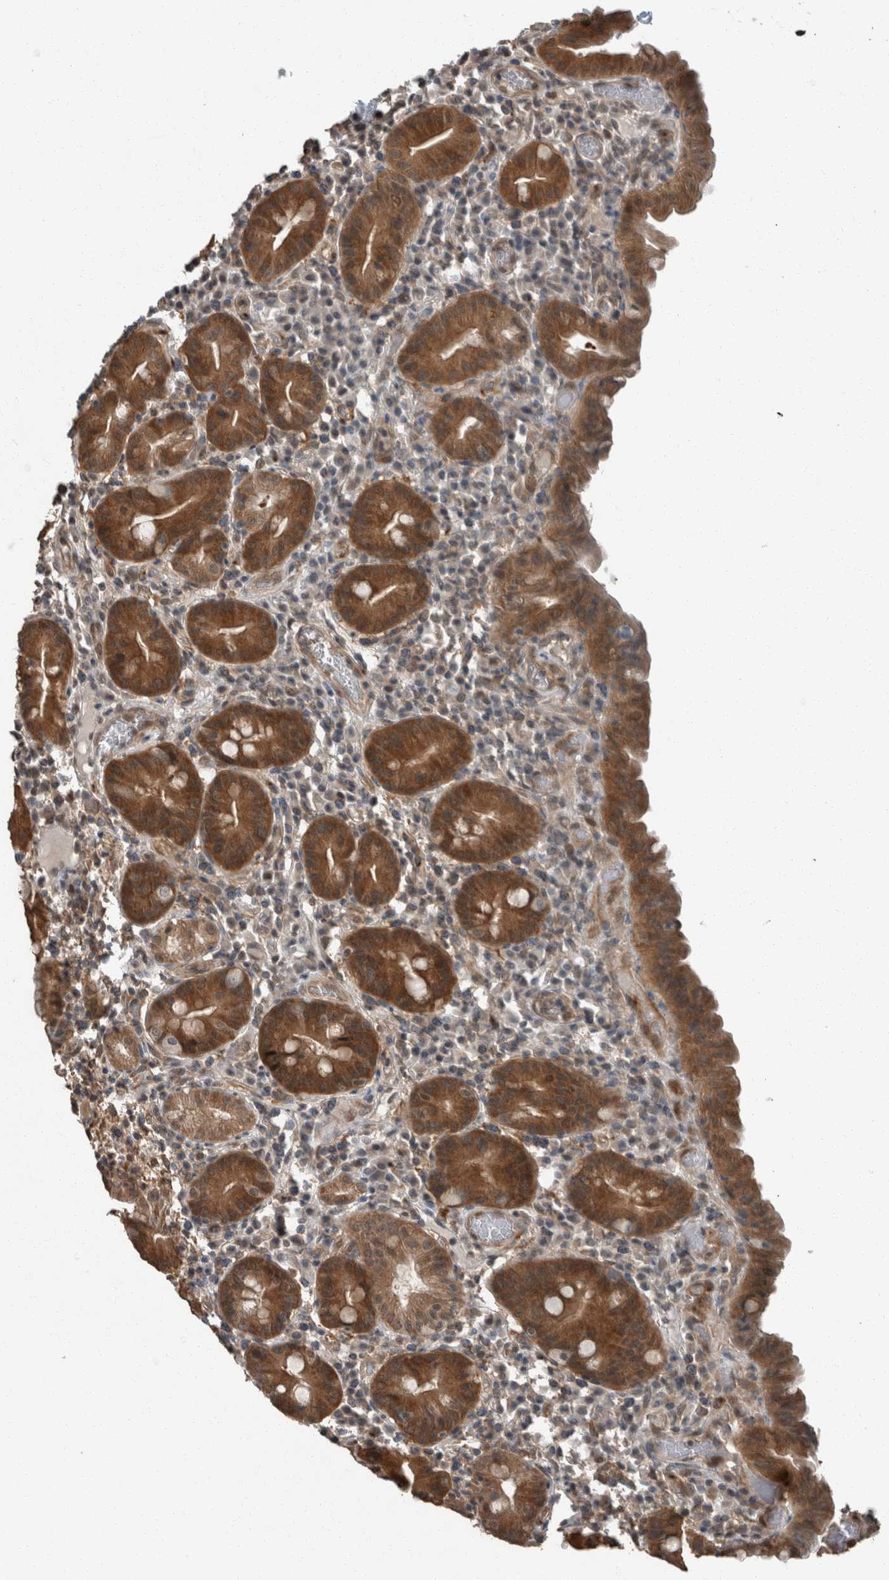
{"staining": {"intensity": "strong", "quantity": ">75%", "location": "cytoplasmic/membranous,nuclear"}, "tissue": "duodenum", "cell_type": "Glandular cells", "image_type": "normal", "snomed": [{"axis": "morphology", "description": "Normal tissue, NOS"}, {"axis": "topography", "description": "Duodenum"}], "caption": "An image of human duodenum stained for a protein displays strong cytoplasmic/membranous,nuclear brown staining in glandular cells. The staining is performed using DAB (3,3'-diaminobenzidine) brown chromogen to label protein expression. The nuclei are counter-stained blue using hematoxylin.", "gene": "MYO1E", "patient": {"sex": "male", "age": 50}}